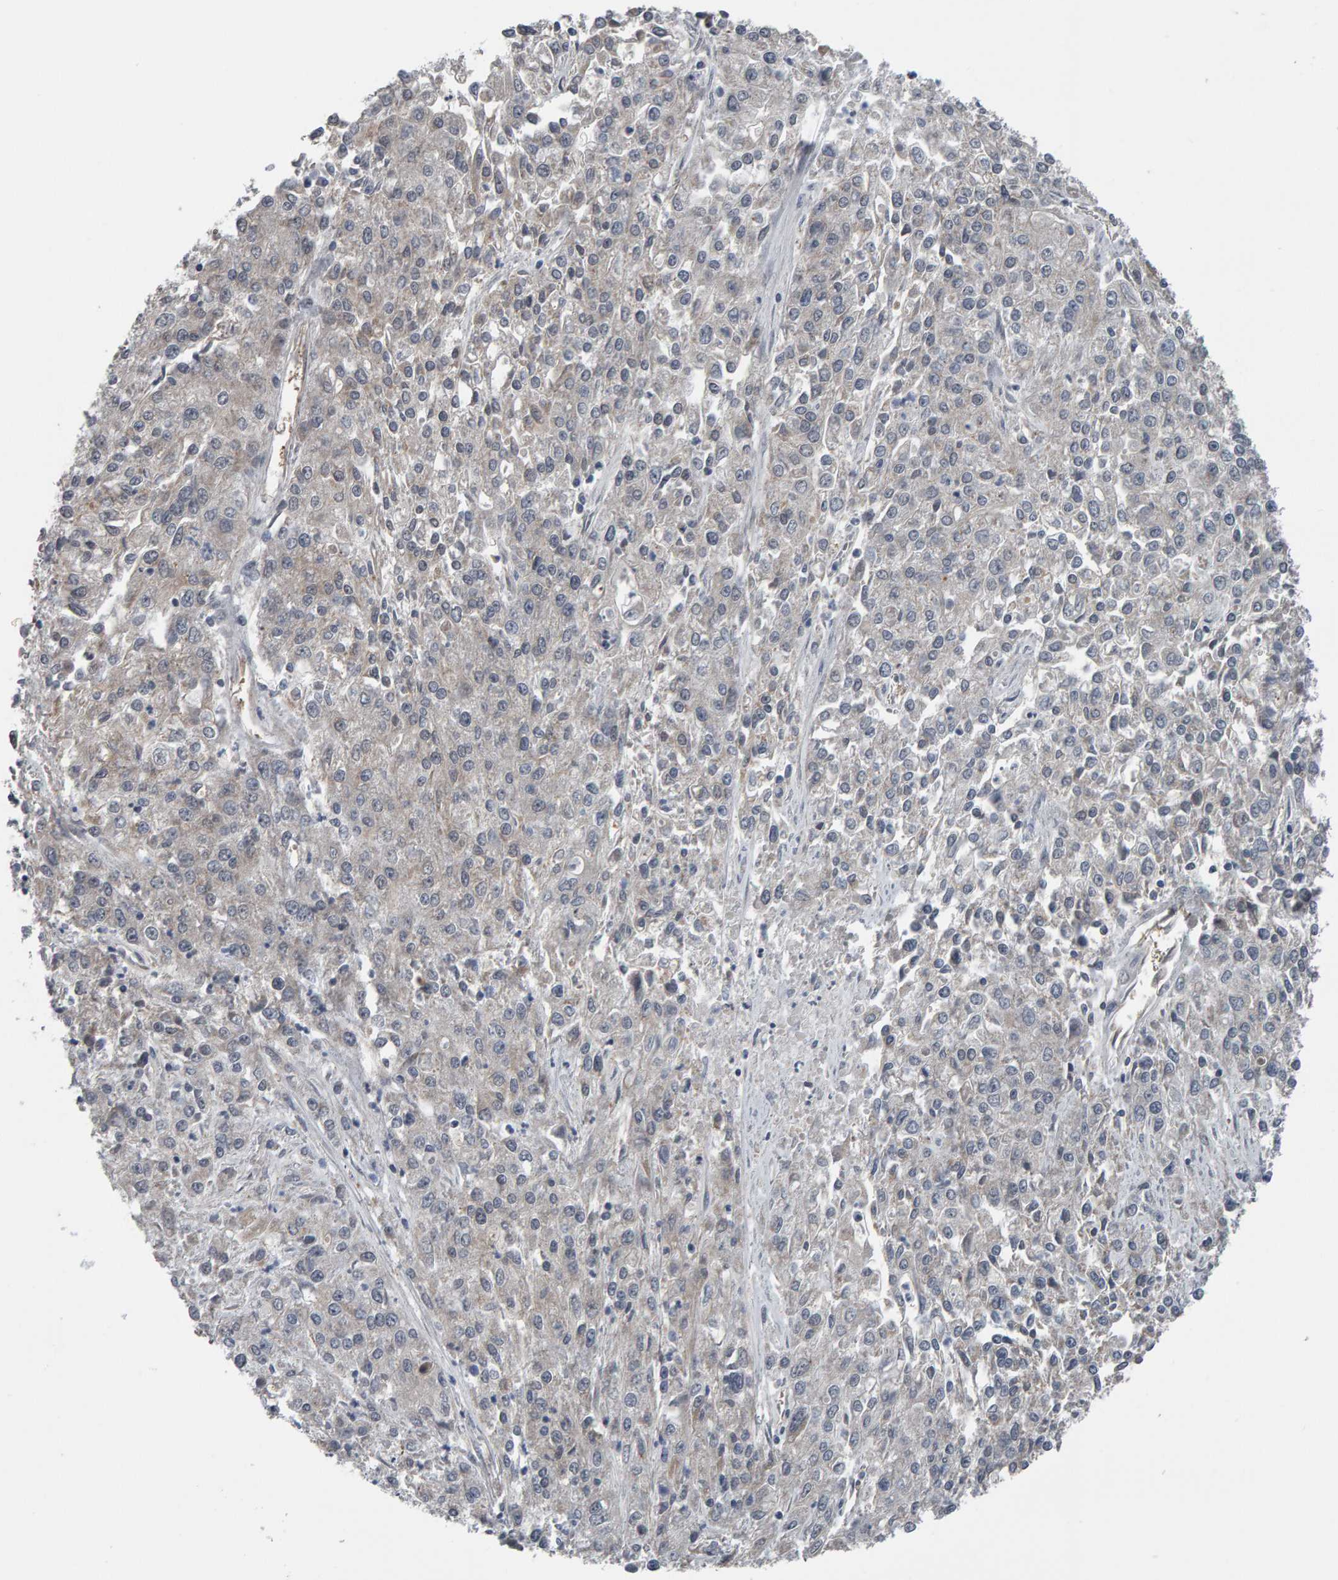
{"staining": {"intensity": "negative", "quantity": "none", "location": "none"}, "tissue": "endometrial cancer", "cell_type": "Tumor cells", "image_type": "cancer", "snomed": [{"axis": "morphology", "description": "Adenocarcinoma, NOS"}, {"axis": "topography", "description": "Endometrium"}], "caption": "Immunohistochemistry histopathology image of endometrial adenocarcinoma stained for a protein (brown), which exhibits no staining in tumor cells.", "gene": "COASY", "patient": {"sex": "female", "age": 49}}